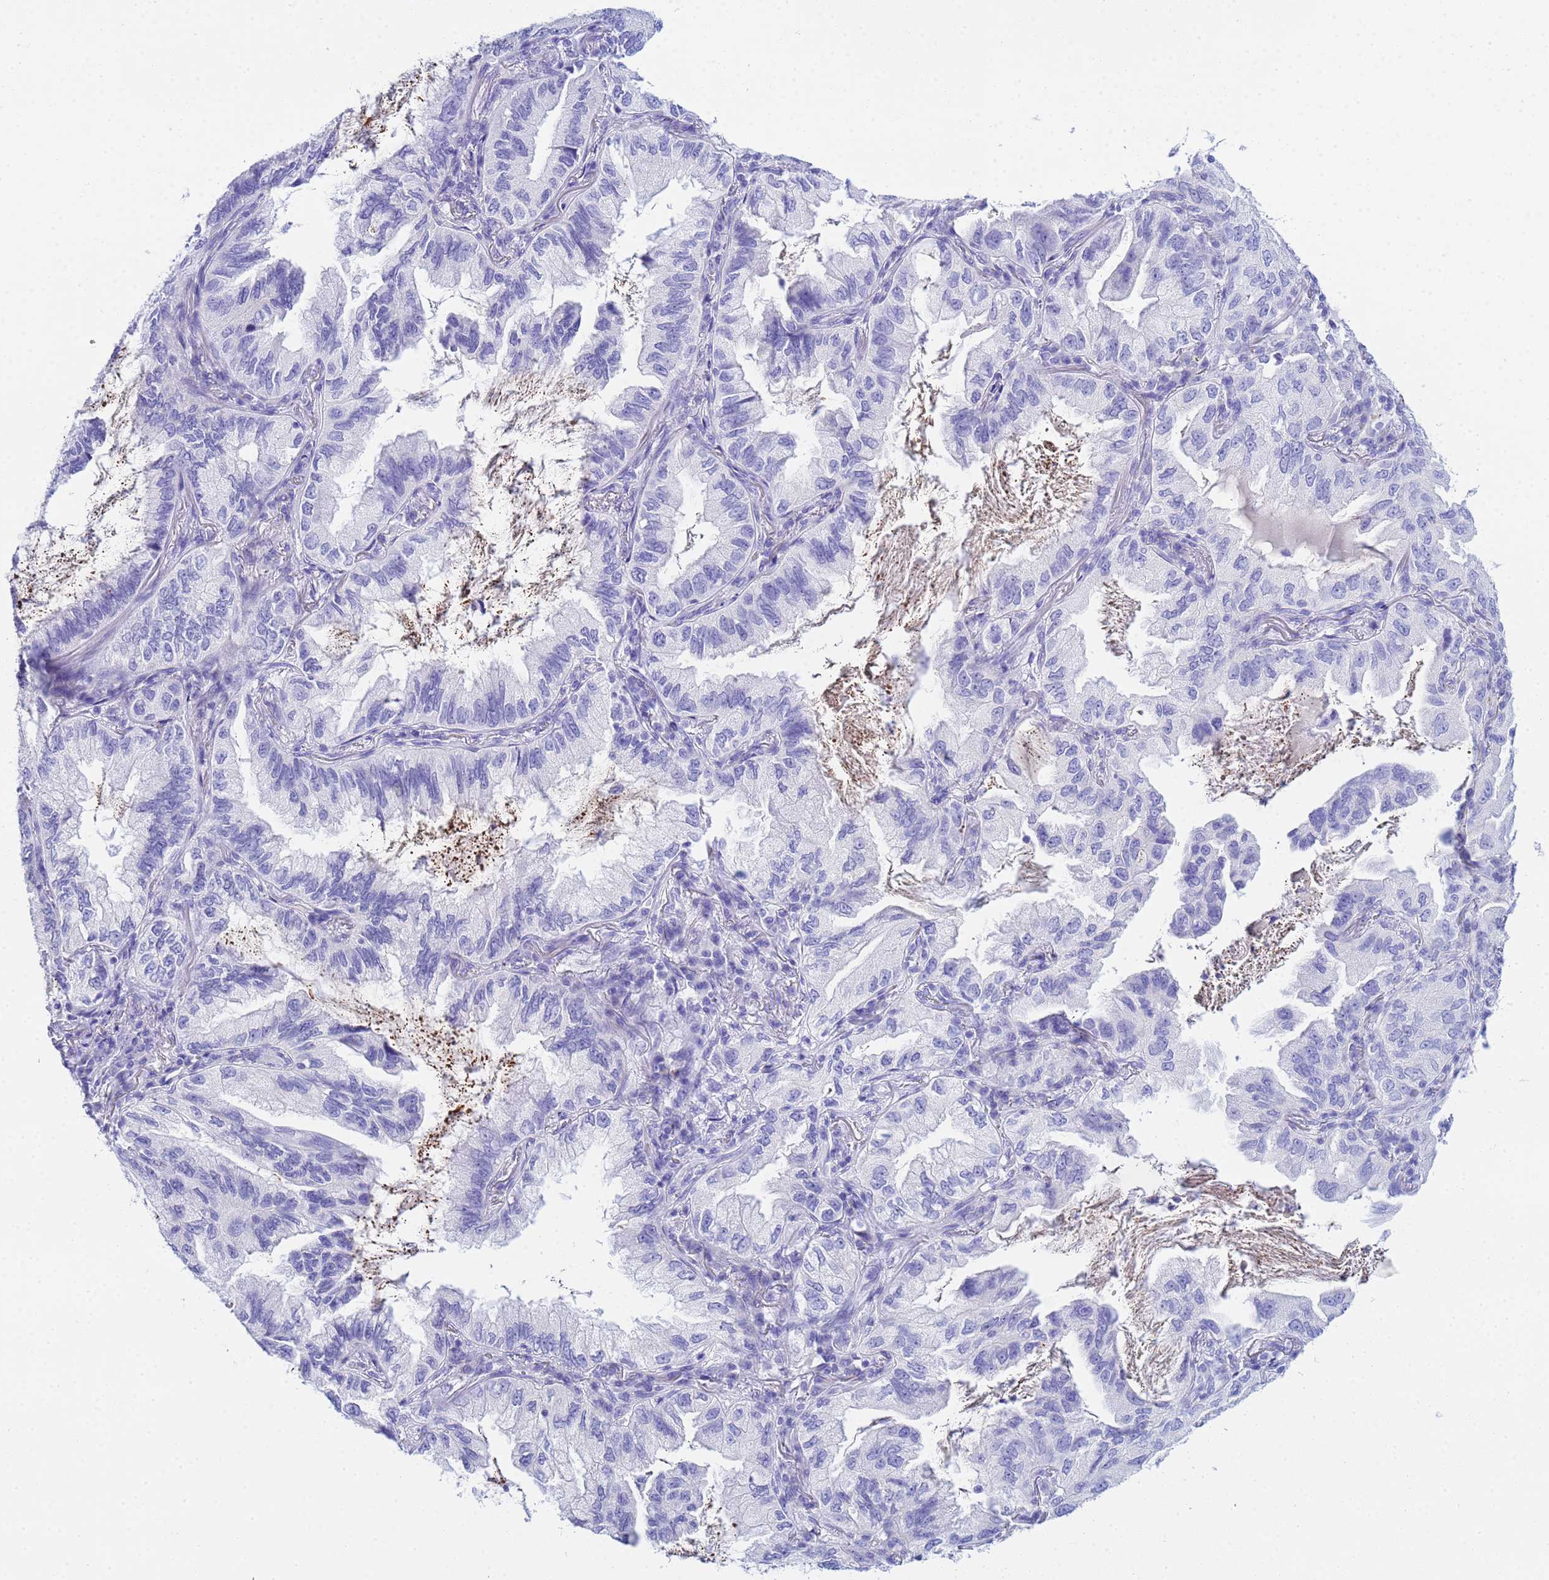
{"staining": {"intensity": "negative", "quantity": "none", "location": "none"}, "tissue": "lung cancer", "cell_type": "Tumor cells", "image_type": "cancer", "snomed": [{"axis": "morphology", "description": "Adenocarcinoma, NOS"}, {"axis": "topography", "description": "Lung"}], "caption": "Adenocarcinoma (lung) stained for a protein using immunohistochemistry (IHC) shows no positivity tumor cells.", "gene": "AQP12A", "patient": {"sex": "female", "age": 69}}